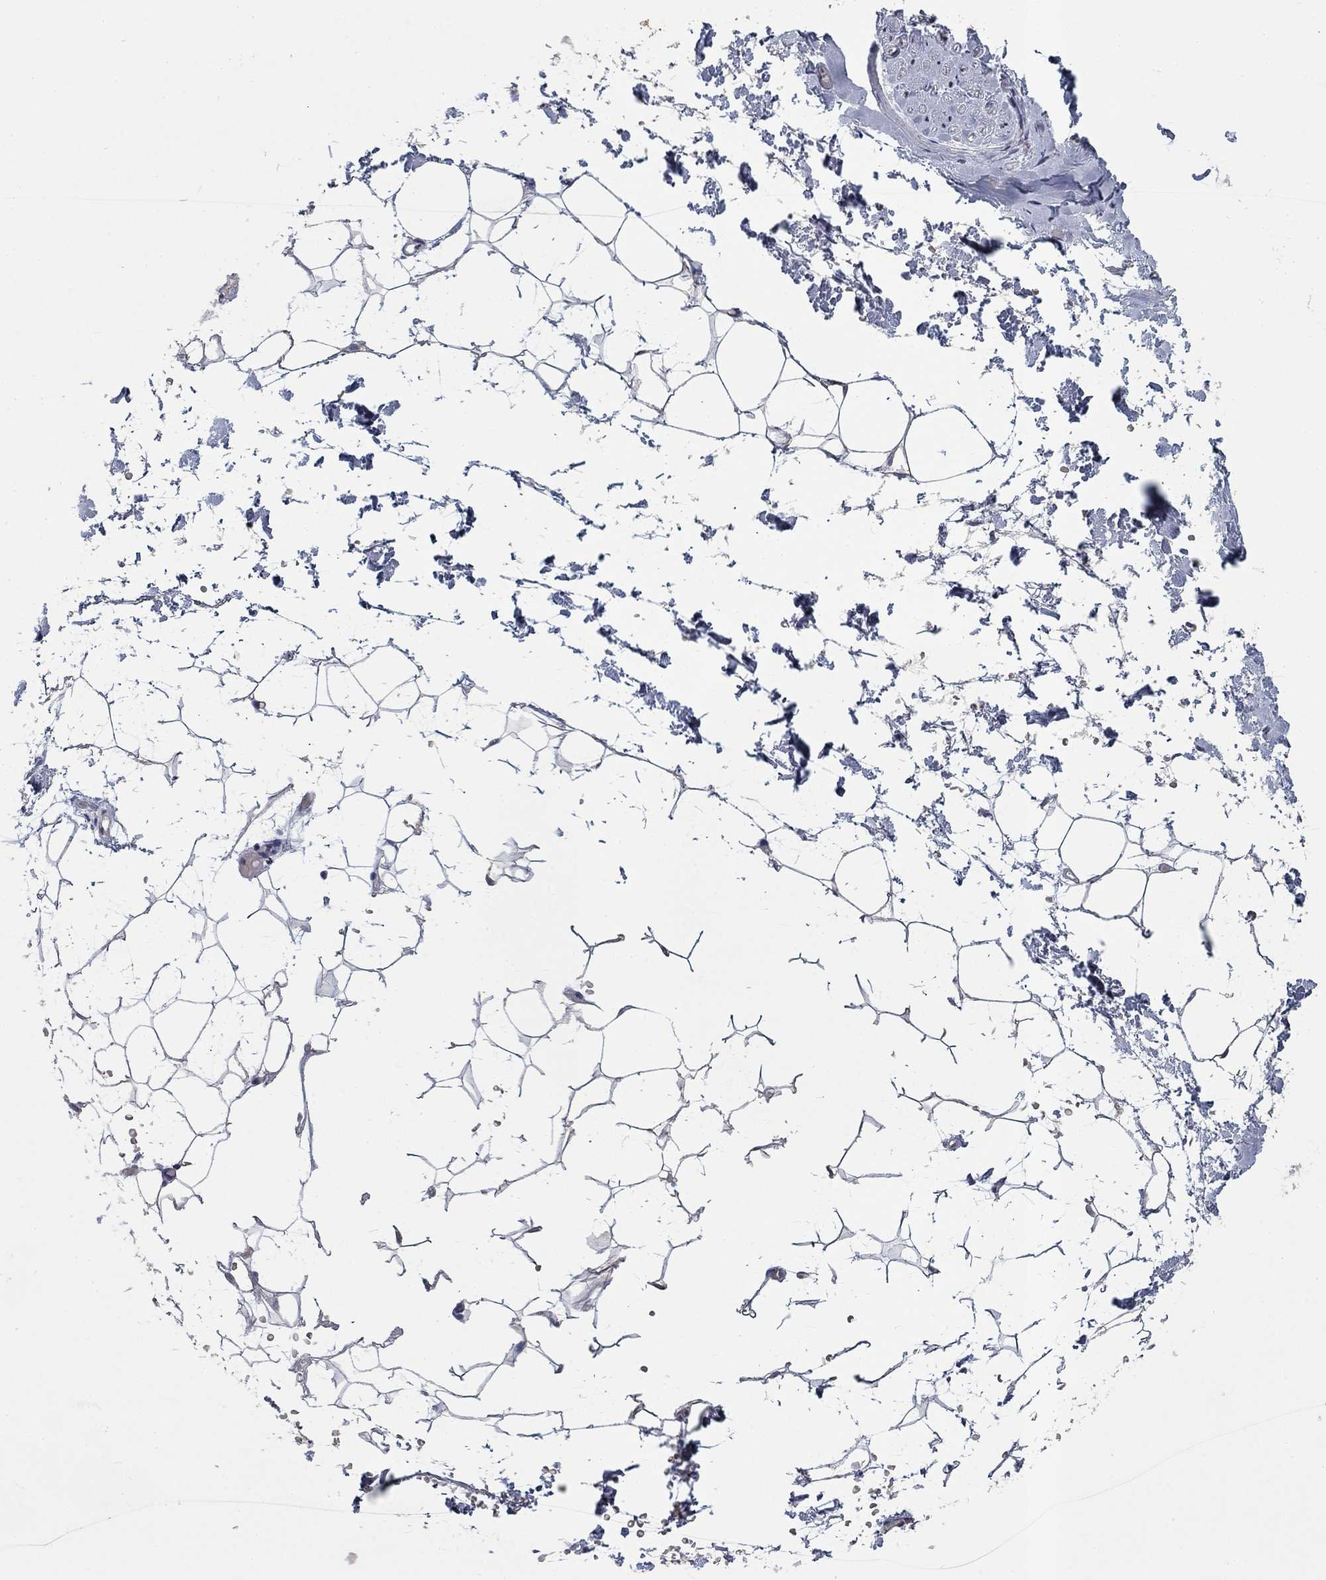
{"staining": {"intensity": "negative", "quantity": "none", "location": "none"}, "tissue": "adipose tissue", "cell_type": "Adipocytes", "image_type": "normal", "snomed": [{"axis": "morphology", "description": "Normal tissue, NOS"}, {"axis": "topography", "description": "Skin"}, {"axis": "topography", "description": "Peripheral nerve tissue"}], "caption": "This image is of normal adipose tissue stained with IHC to label a protein in brown with the nuclei are counter-stained blue. There is no positivity in adipocytes.", "gene": "SPATA33", "patient": {"sex": "female", "age": 56}}